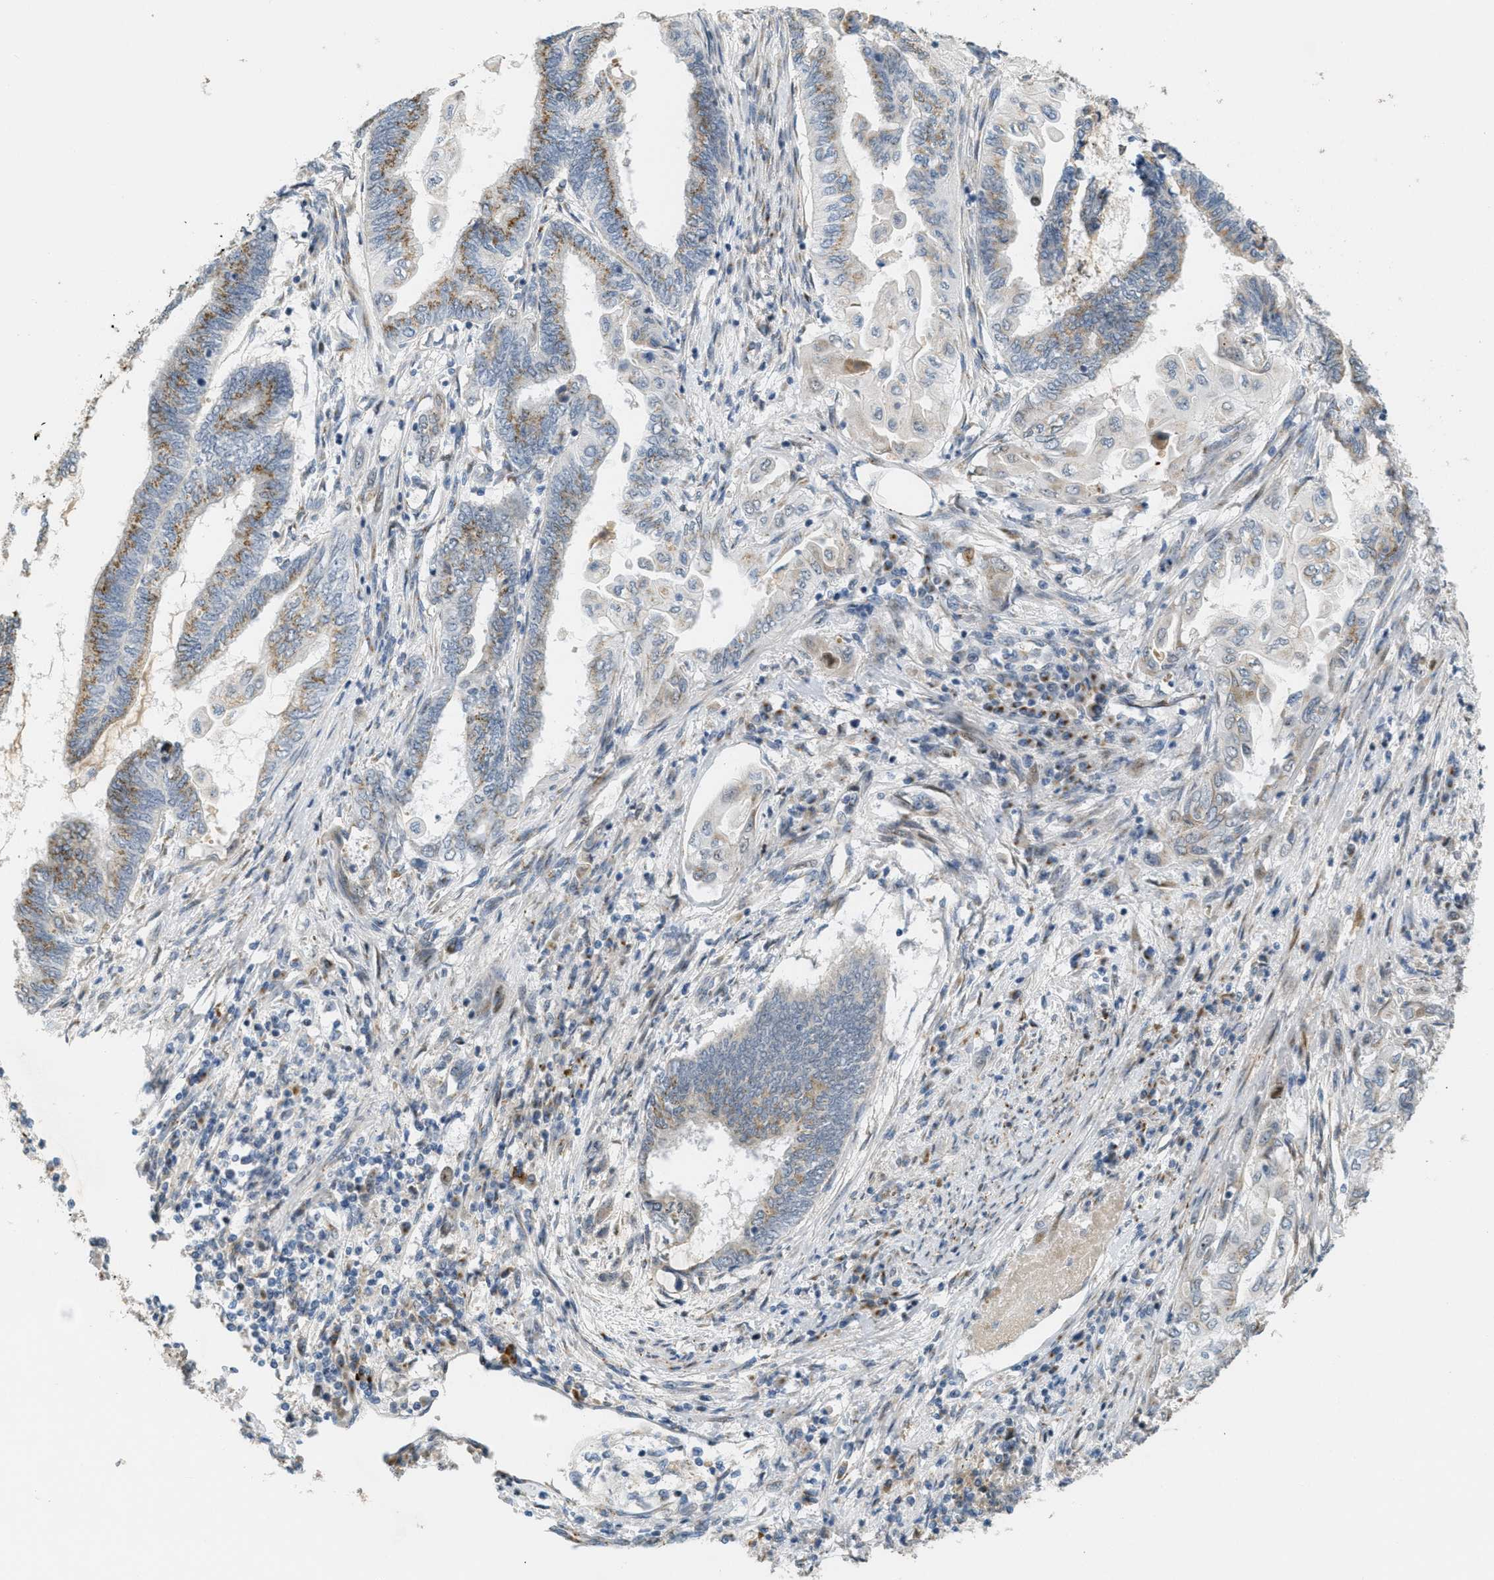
{"staining": {"intensity": "moderate", "quantity": ">75%", "location": "cytoplasmic/membranous"}, "tissue": "endometrial cancer", "cell_type": "Tumor cells", "image_type": "cancer", "snomed": [{"axis": "morphology", "description": "Adenocarcinoma, NOS"}, {"axis": "topography", "description": "Uterus"}, {"axis": "topography", "description": "Endometrium"}], "caption": "Moderate cytoplasmic/membranous protein positivity is seen in about >75% of tumor cells in endometrial adenocarcinoma.", "gene": "ZFPL1", "patient": {"sex": "female", "age": 70}}